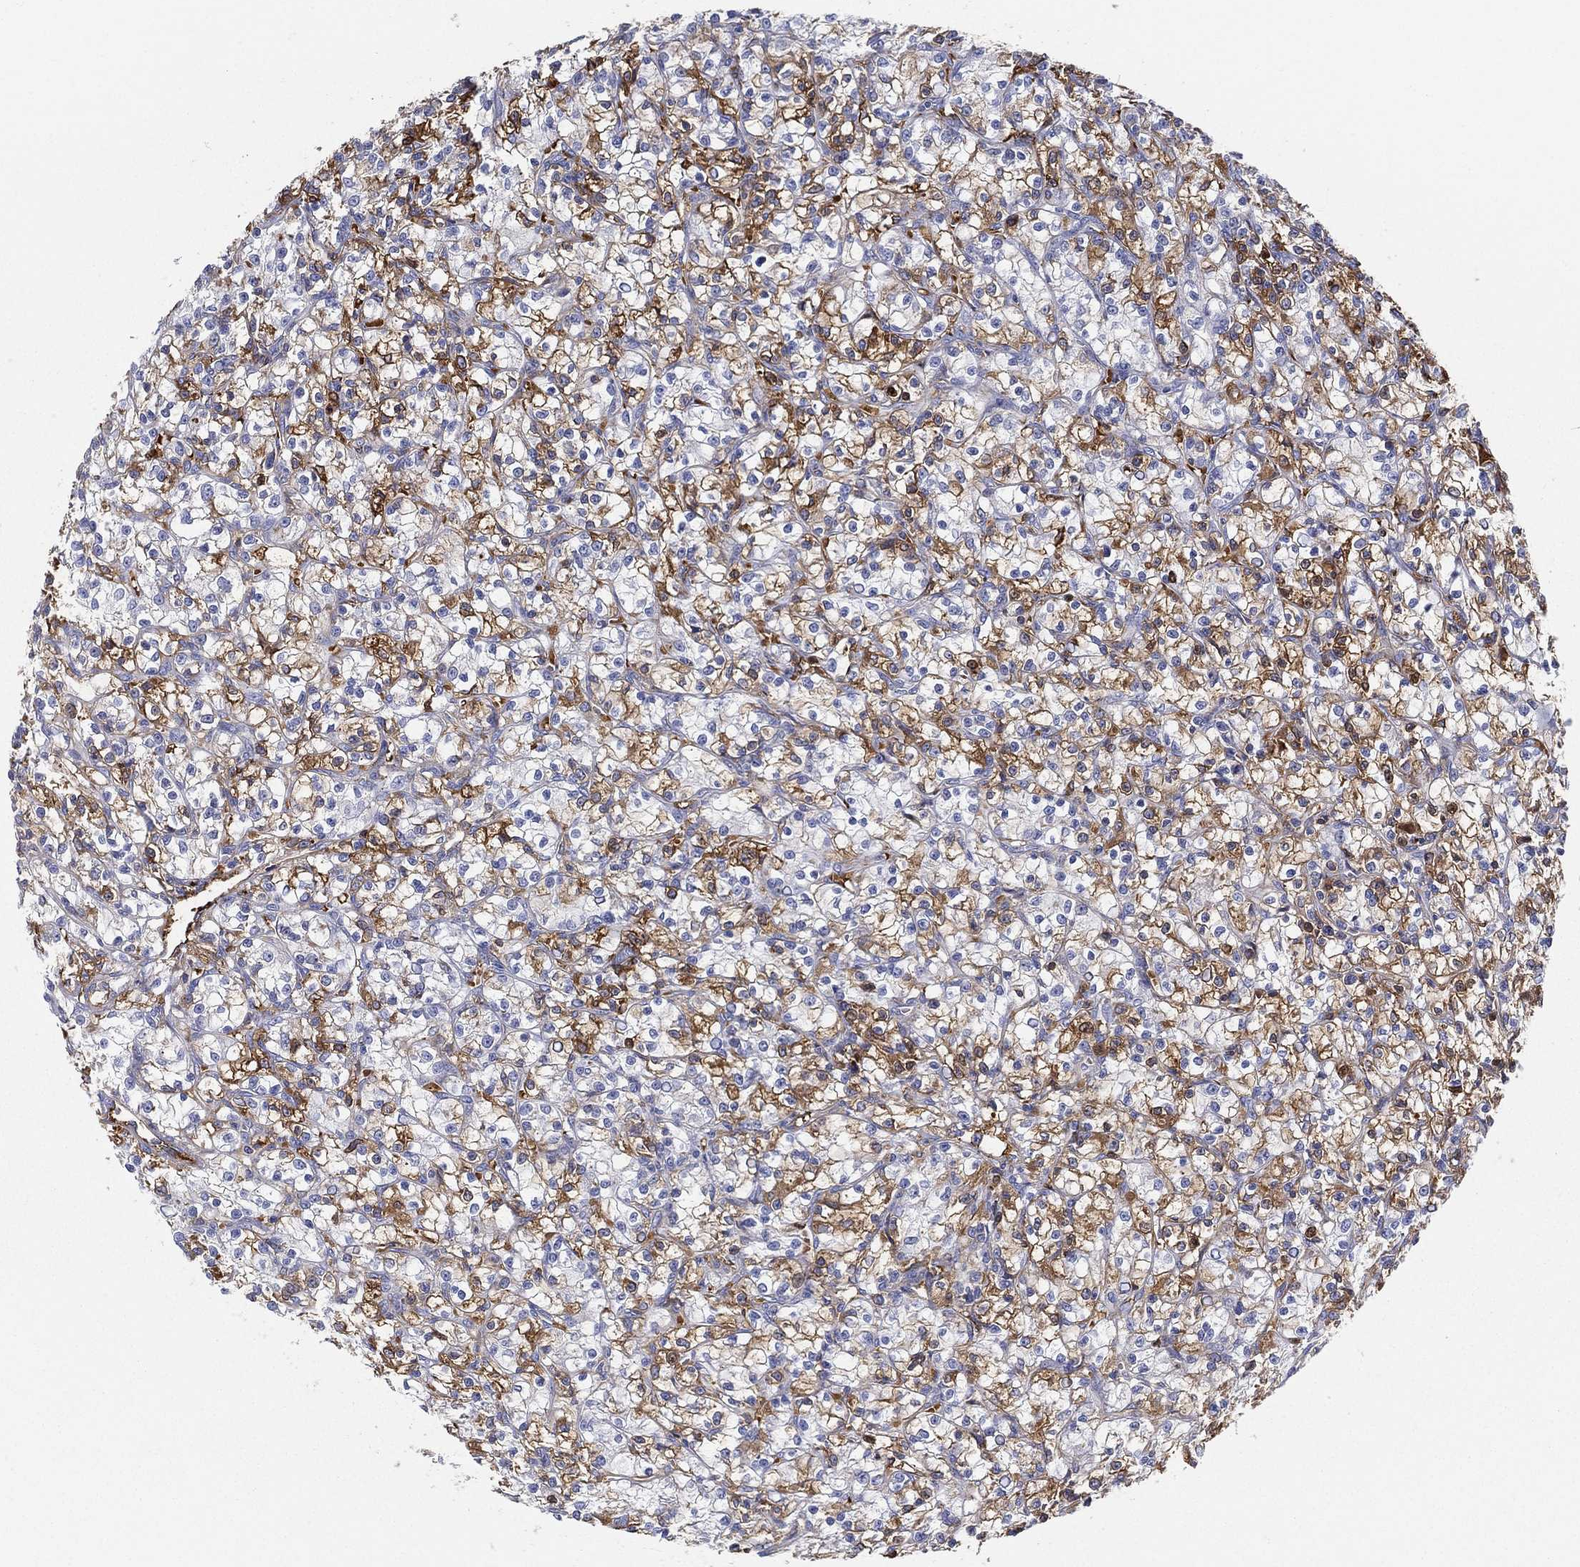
{"staining": {"intensity": "moderate", "quantity": "25%-75%", "location": "cytoplasmic/membranous"}, "tissue": "renal cancer", "cell_type": "Tumor cells", "image_type": "cancer", "snomed": [{"axis": "morphology", "description": "Adenocarcinoma, NOS"}, {"axis": "topography", "description": "Kidney"}], "caption": "Immunohistochemical staining of human adenocarcinoma (renal) demonstrates moderate cytoplasmic/membranous protein staining in about 25%-75% of tumor cells. The protein is stained brown, and the nuclei are stained in blue (DAB IHC with brightfield microscopy, high magnification).", "gene": "IFNB1", "patient": {"sex": "female", "age": 59}}